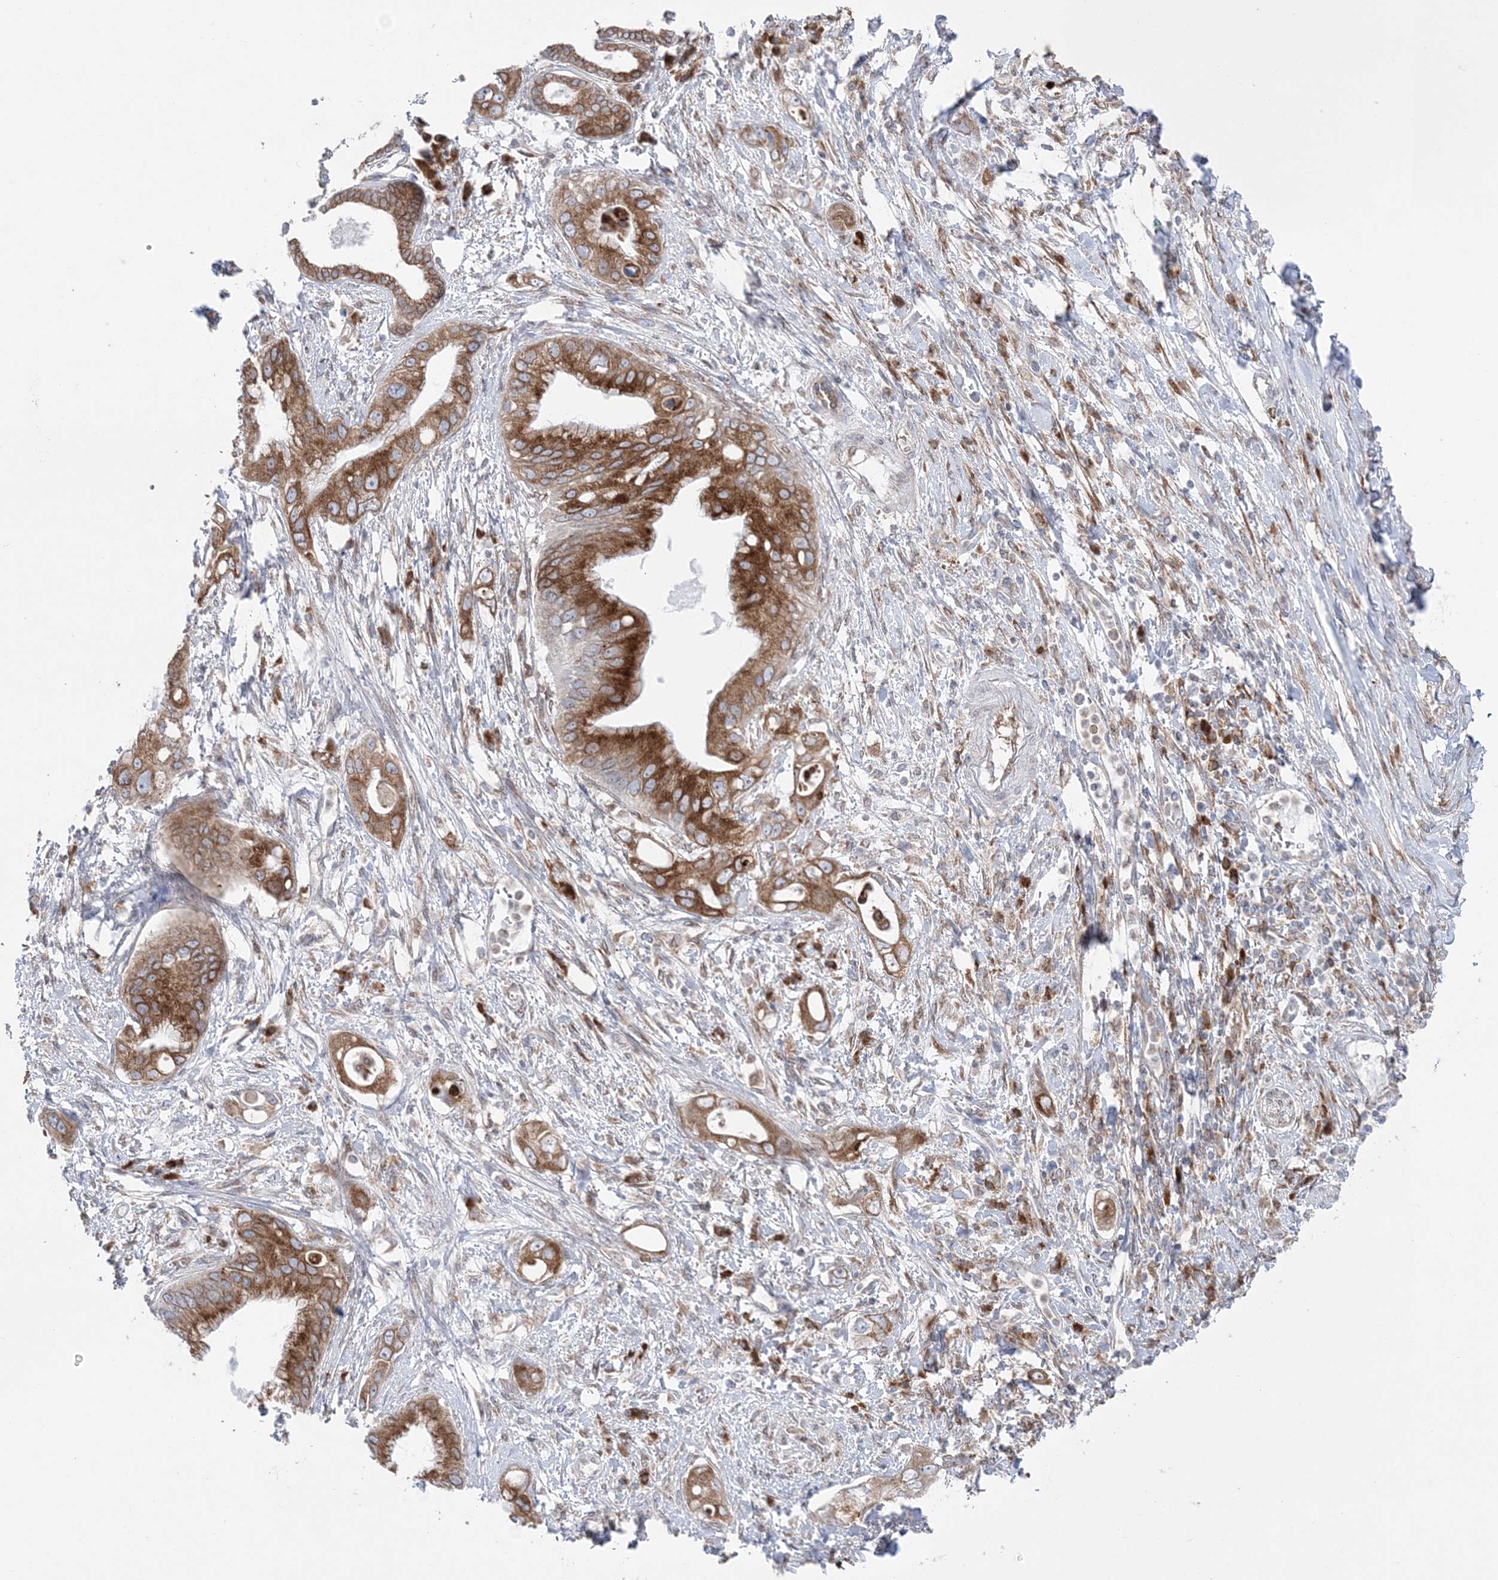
{"staining": {"intensity": "strong", "quantity": ">75%", "location": "cytoplasmic/membranous"}, "tissue": "pancreatic cancer", "cell_type": "Tumor cells", "image_type": "cancer", "snomed": [{"axis": "morphology", "description": "Inflammation, NOS"}, {"axis": "morphology", "description": "Adenocarcinoma, NOS"}, {"axis": "topography", "description": "Pancreas"}], "caption": "Adenocarcinoma (pancreatic) stained with immunohistochemistry shows strong cytoplasmic/membranous positivity in about >75% of tumor cells.", "gene": "TMED10", "patient": {"sex": "female", "age": 56}}